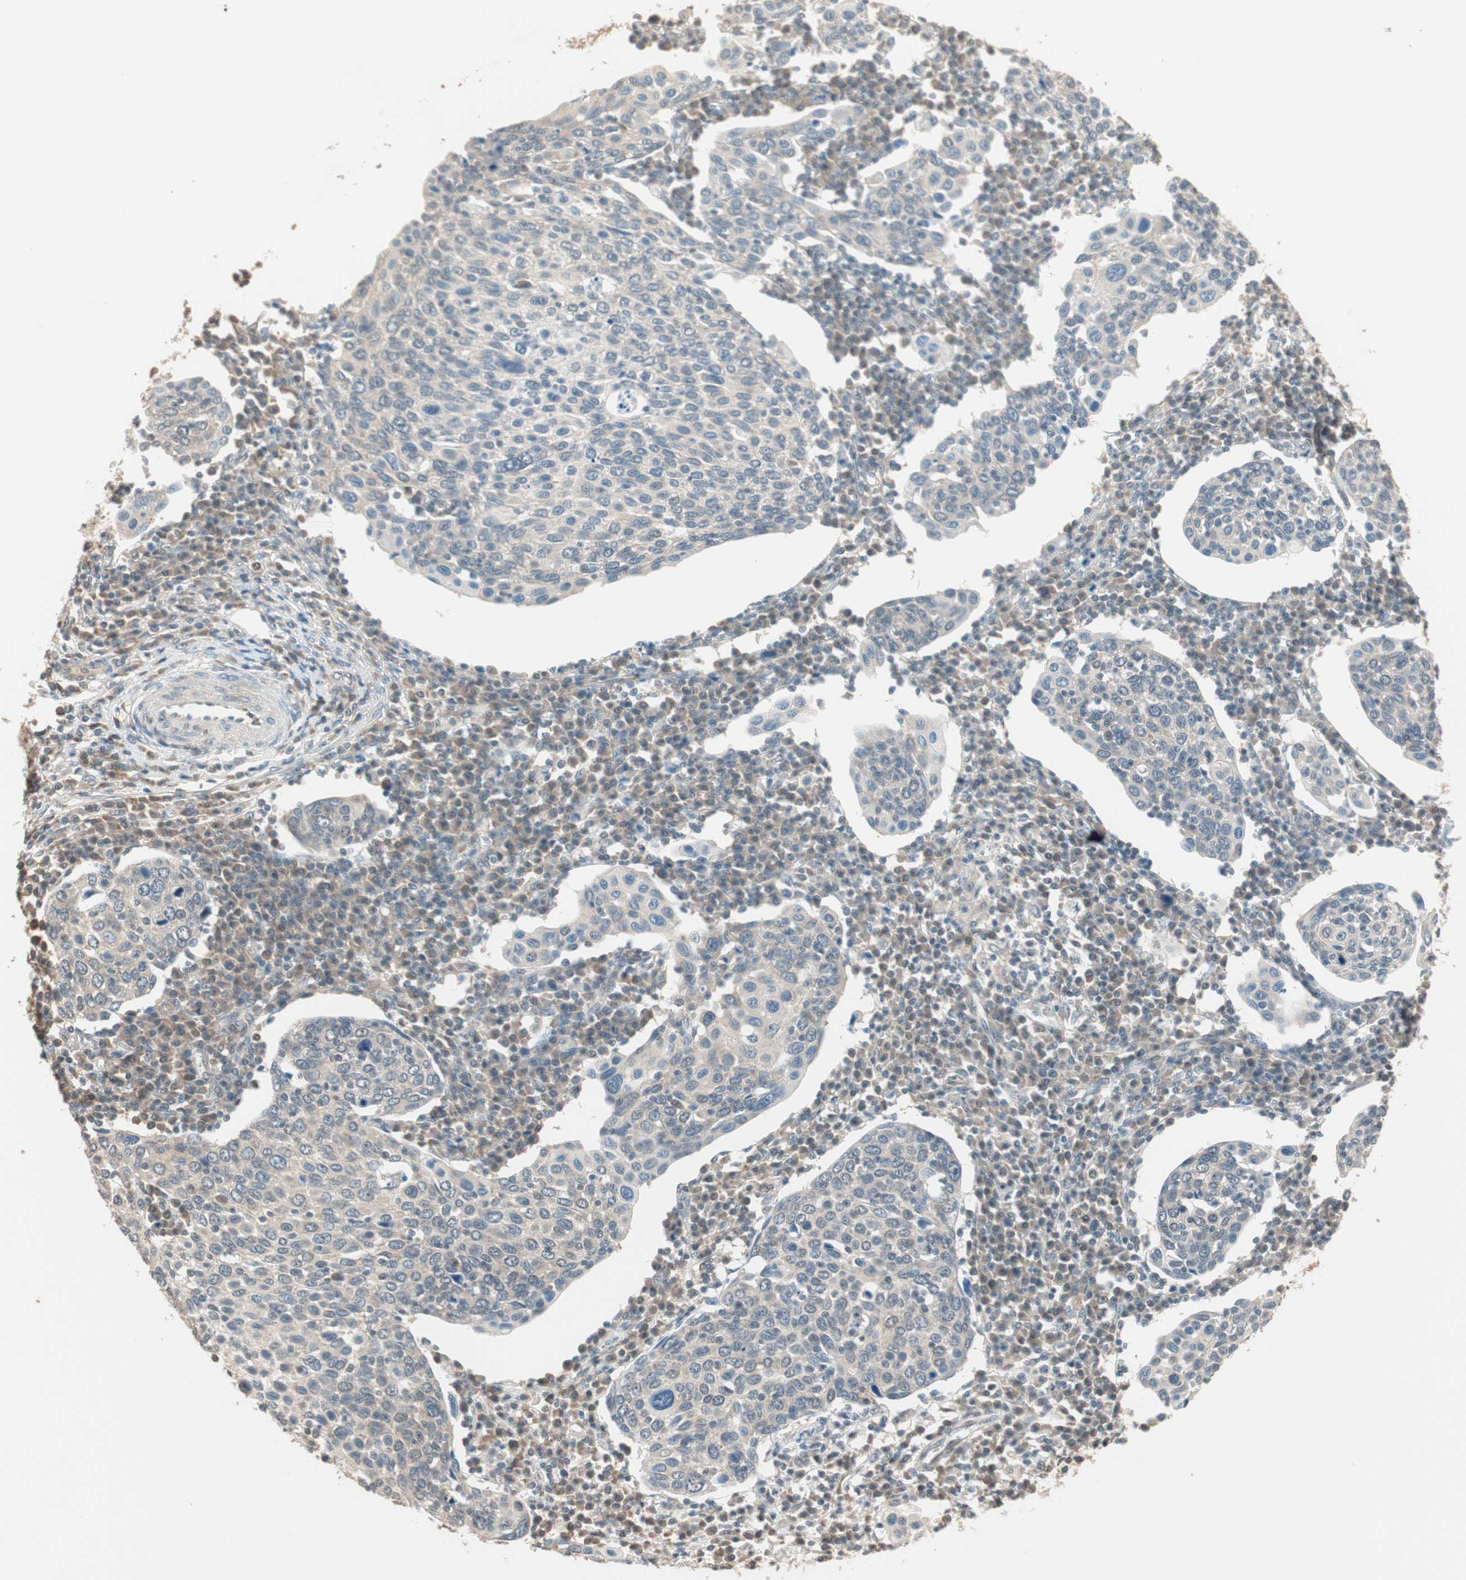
{"staining": {"intensity": "negative", "quantity": "none", "location": "none"}, "tissue": "cervical cancer", "cell_type": "Tumor cells", "image_type": "cancer", "snomed": [{"axis": "morphology", "description": "Squamous cell carcinoma, NOS"}, {"axis": "topography", "description": "Cervix"}], "caption": "A high-resolution micrograph shows immunohistochemistry (IHC) staining of squamous cell carcinoma (cervical), which exhibits no significant positivity in tumor cells. (IHC, brightfield microscopy, high magnification).", "gene": "USP5", "patient": {"sex": "female", "age": 40}}